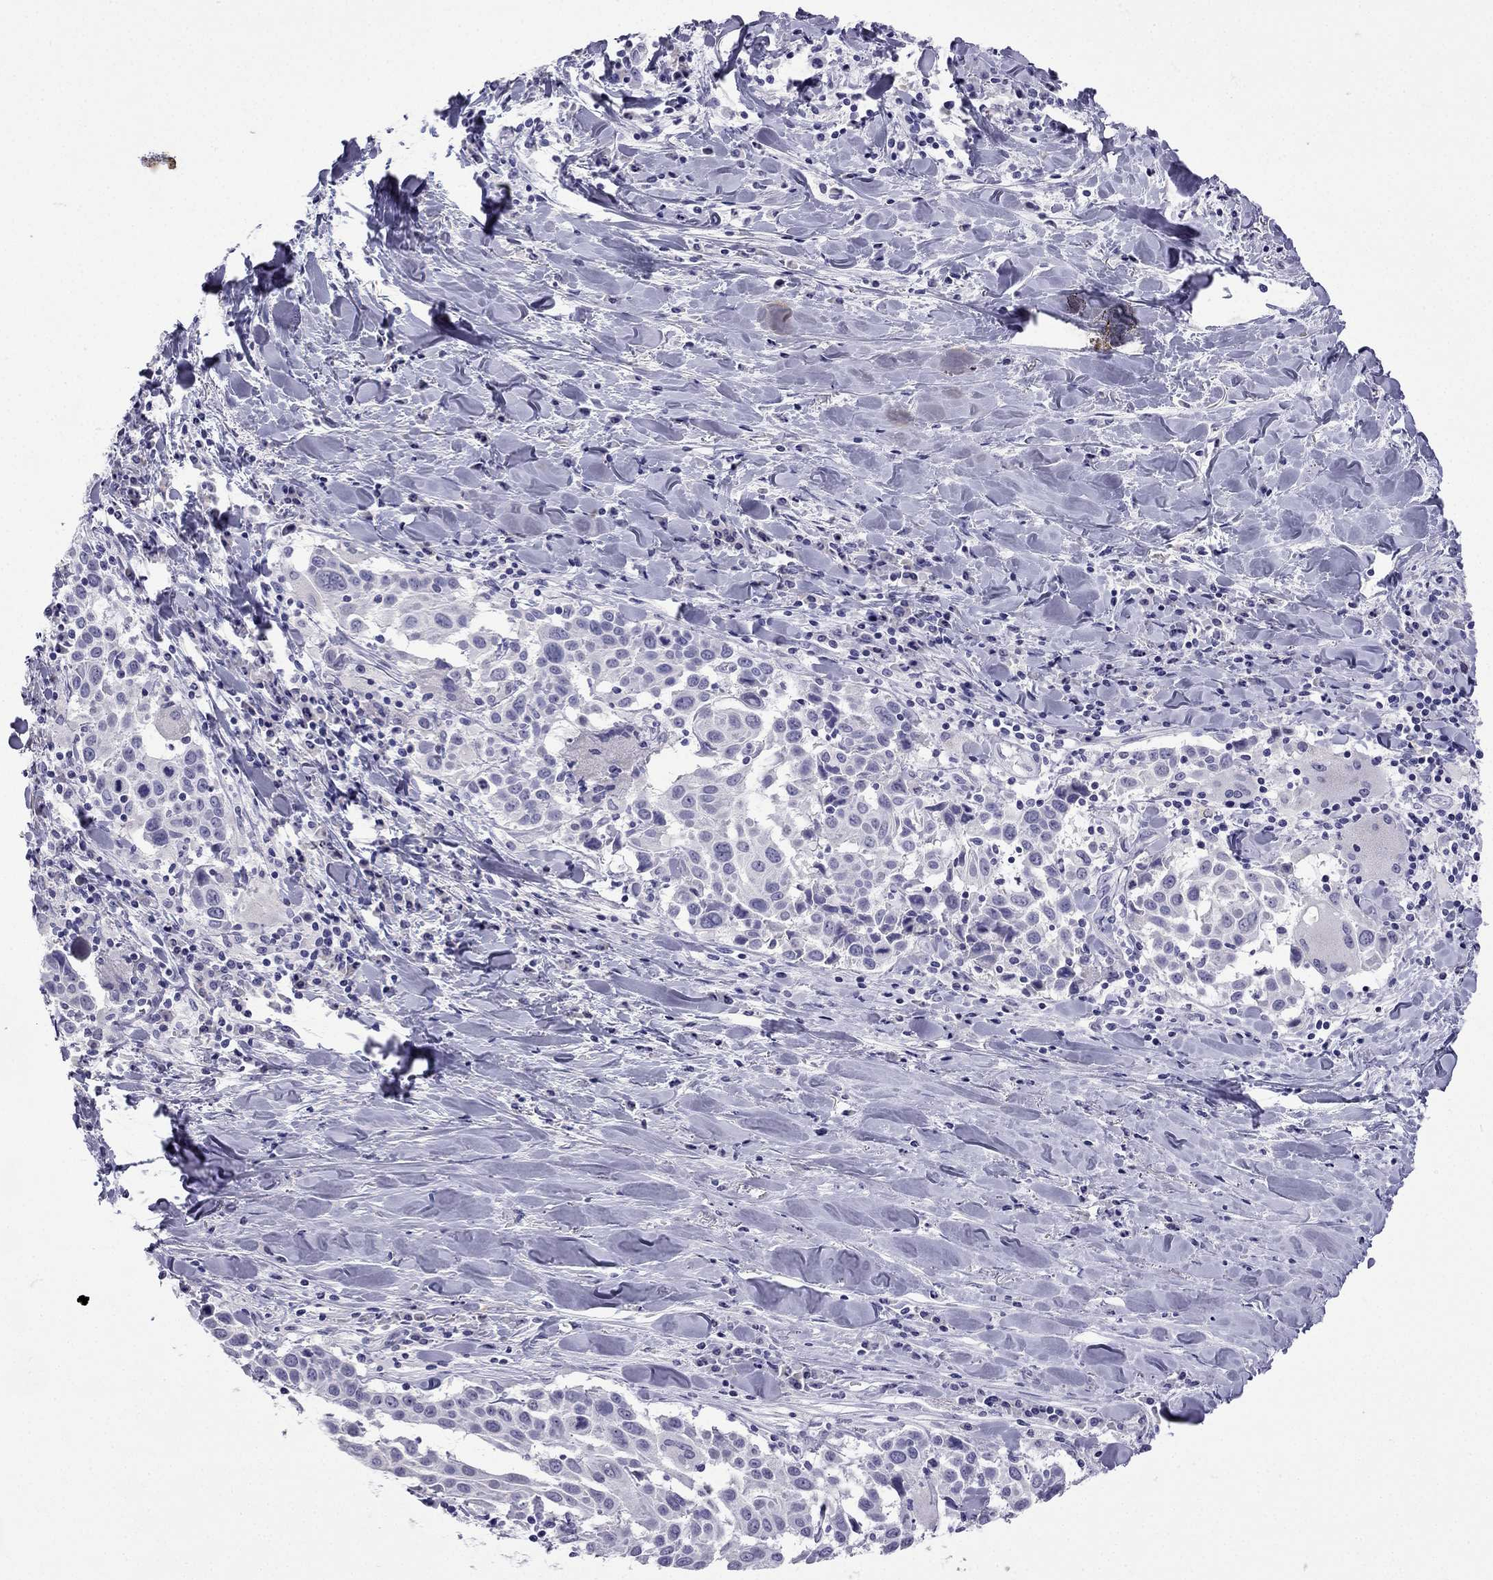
{"staining": {"intensity": "negative", "quantity": "none", "location": "none"}, "tissue": "lung cancer", "cell_type": "Tumor cells", "image_type": "cancer", "snomed": [{"axis": "morphology", "description": "Squamous cell carcinoma, NOS"}, {"axis": "topography", "description": "Lung"}], "caption": "A high-resolution micrograph shows IHC staining of lung cancer, which displays no significant expression in tumor cells.", "gene": "NPTX1", "patient": {"sex": "male", "age": 57}}